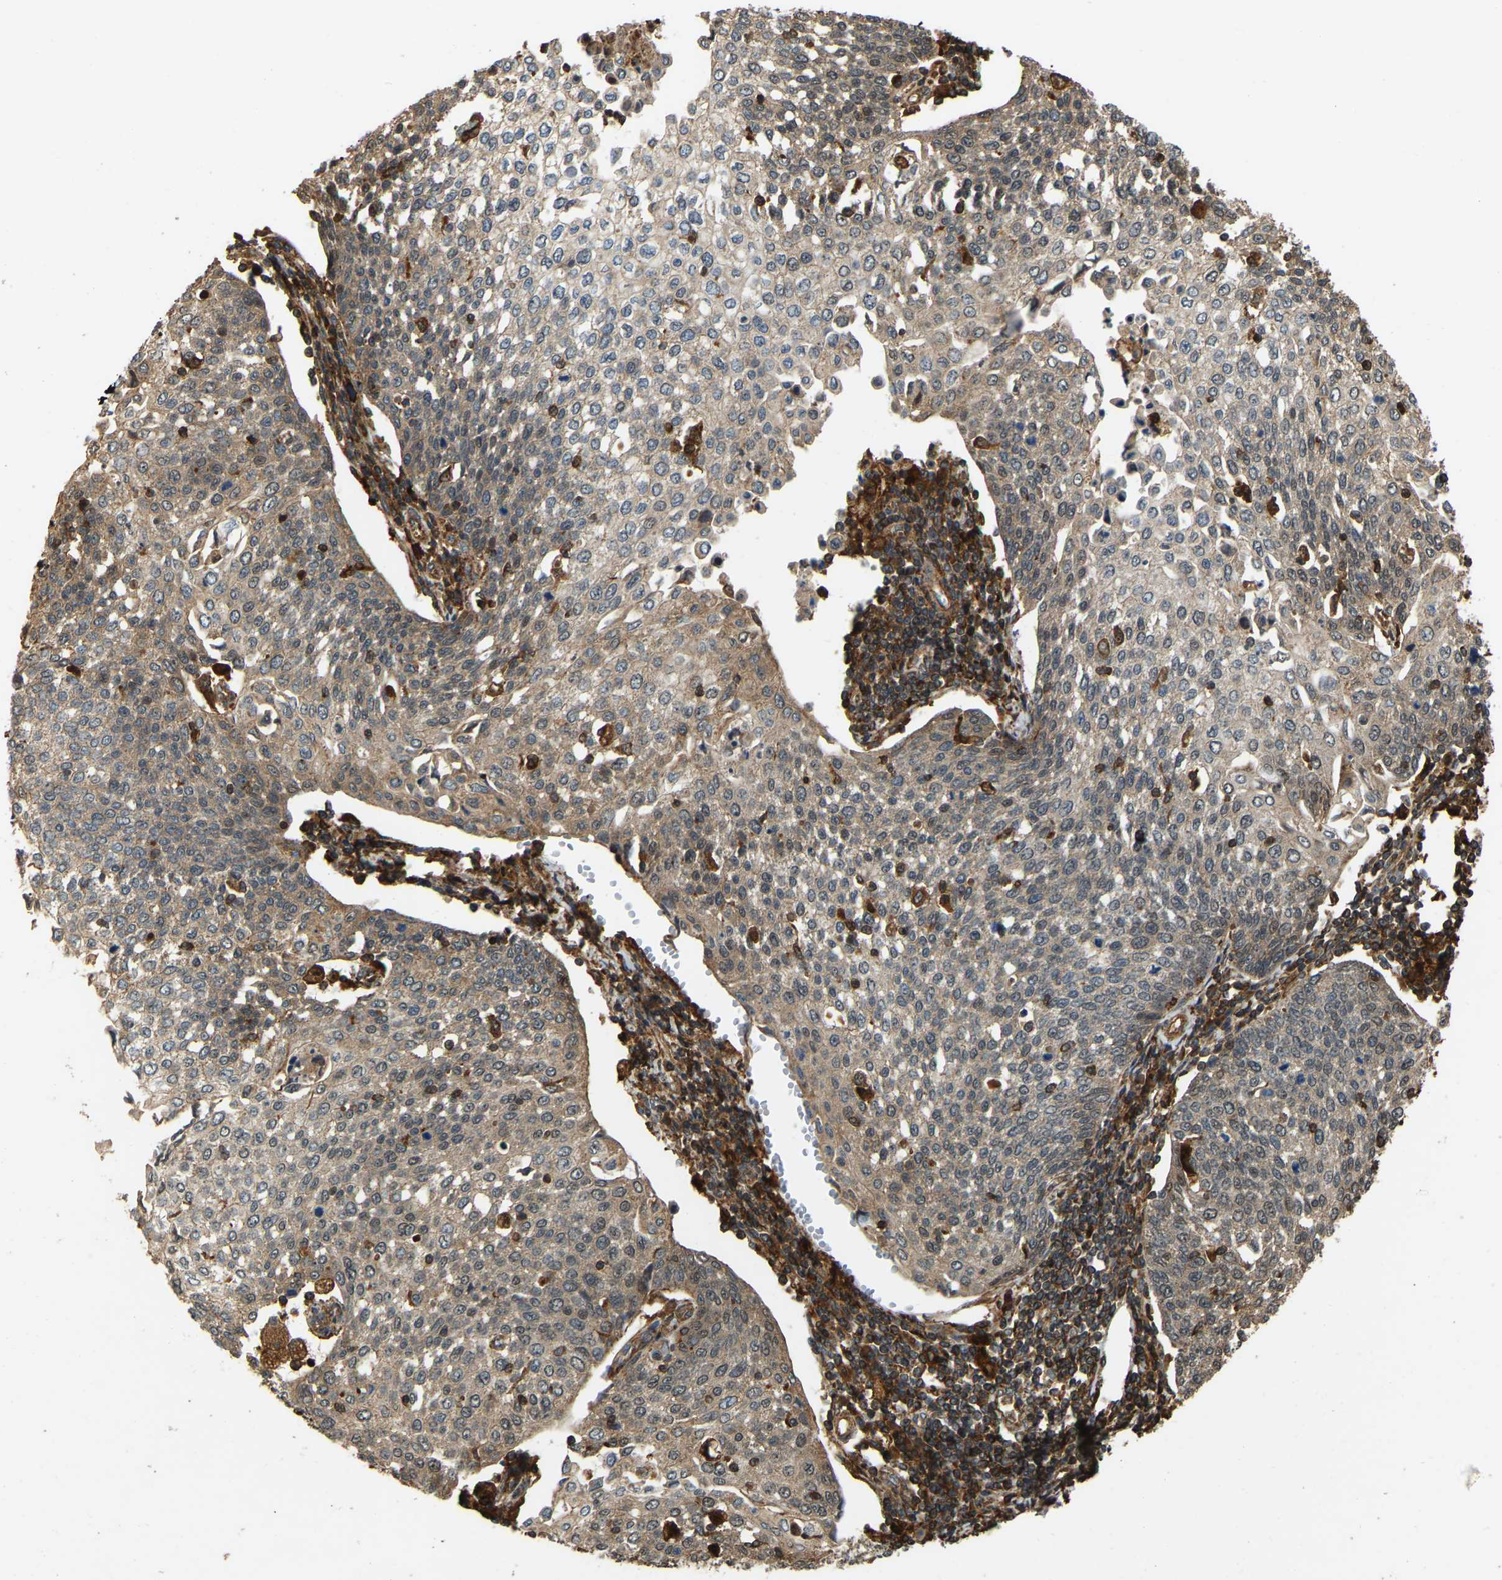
{"staining": {"intensity": "moderate", "quantity": ">75%", "location": "cytoplasmic/membranous"}, "tissue": "cervical cancer", "cell_type": "Tumor cells", "image_type": "cancer", "snomed": [{"axis": "morphology", "description": "Squamous cell carcinoma, NOS"}, {"axis": "topography", "description": "Cervix"}], "caption": "Squamous cell carcinoma (cervical) stained with immunohistochemistry (IHC) shows moderate cytoplasmic/membranous staining in about >75% of tumor cells. (DAB (3,3'-diaminobenzidine) IHC, brown staining for protein, blue staining for nuclei).", "gene": "SAMD9L", "patient": {"sex": "female", "age": 34}}